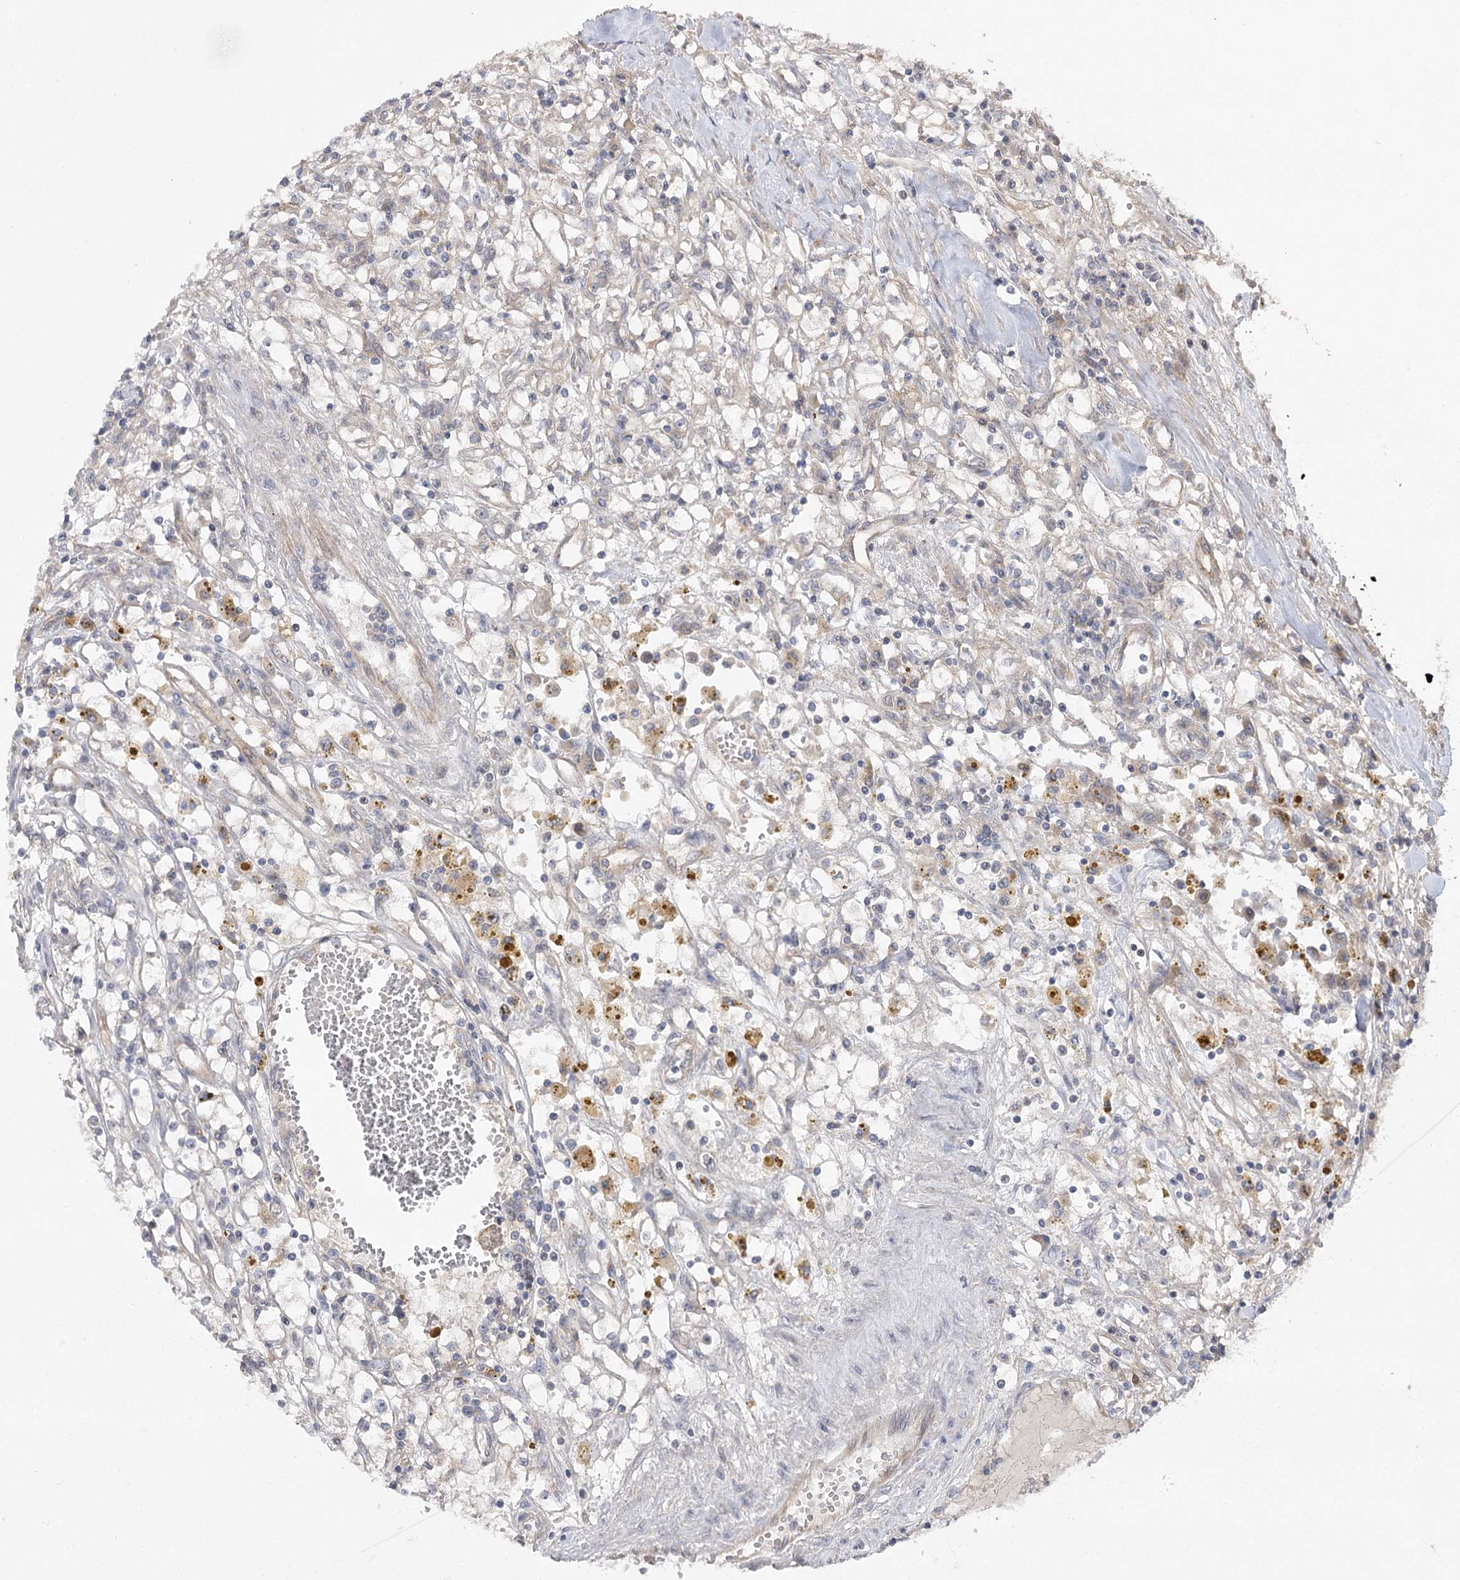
{"staining": {"intensity": "negative", "quantity": "none", "location": "none"}, "tissue": "renal cancer", "cell_type": "Tumor cells", "image_type": "cancer", "snomed": [{"axis": "morphology", "description": "Adenocarcinoma, NOS"}, {"axis": "topography", "description": "Kidney"}], "caption": "Immunohistochemical staining of adenocarcinoma (renal) shows no significant positivity in tumor cells. Nuclei are stained in blue.", "gene": "BCR", "patient": {"sex": "male", "age": 56}}